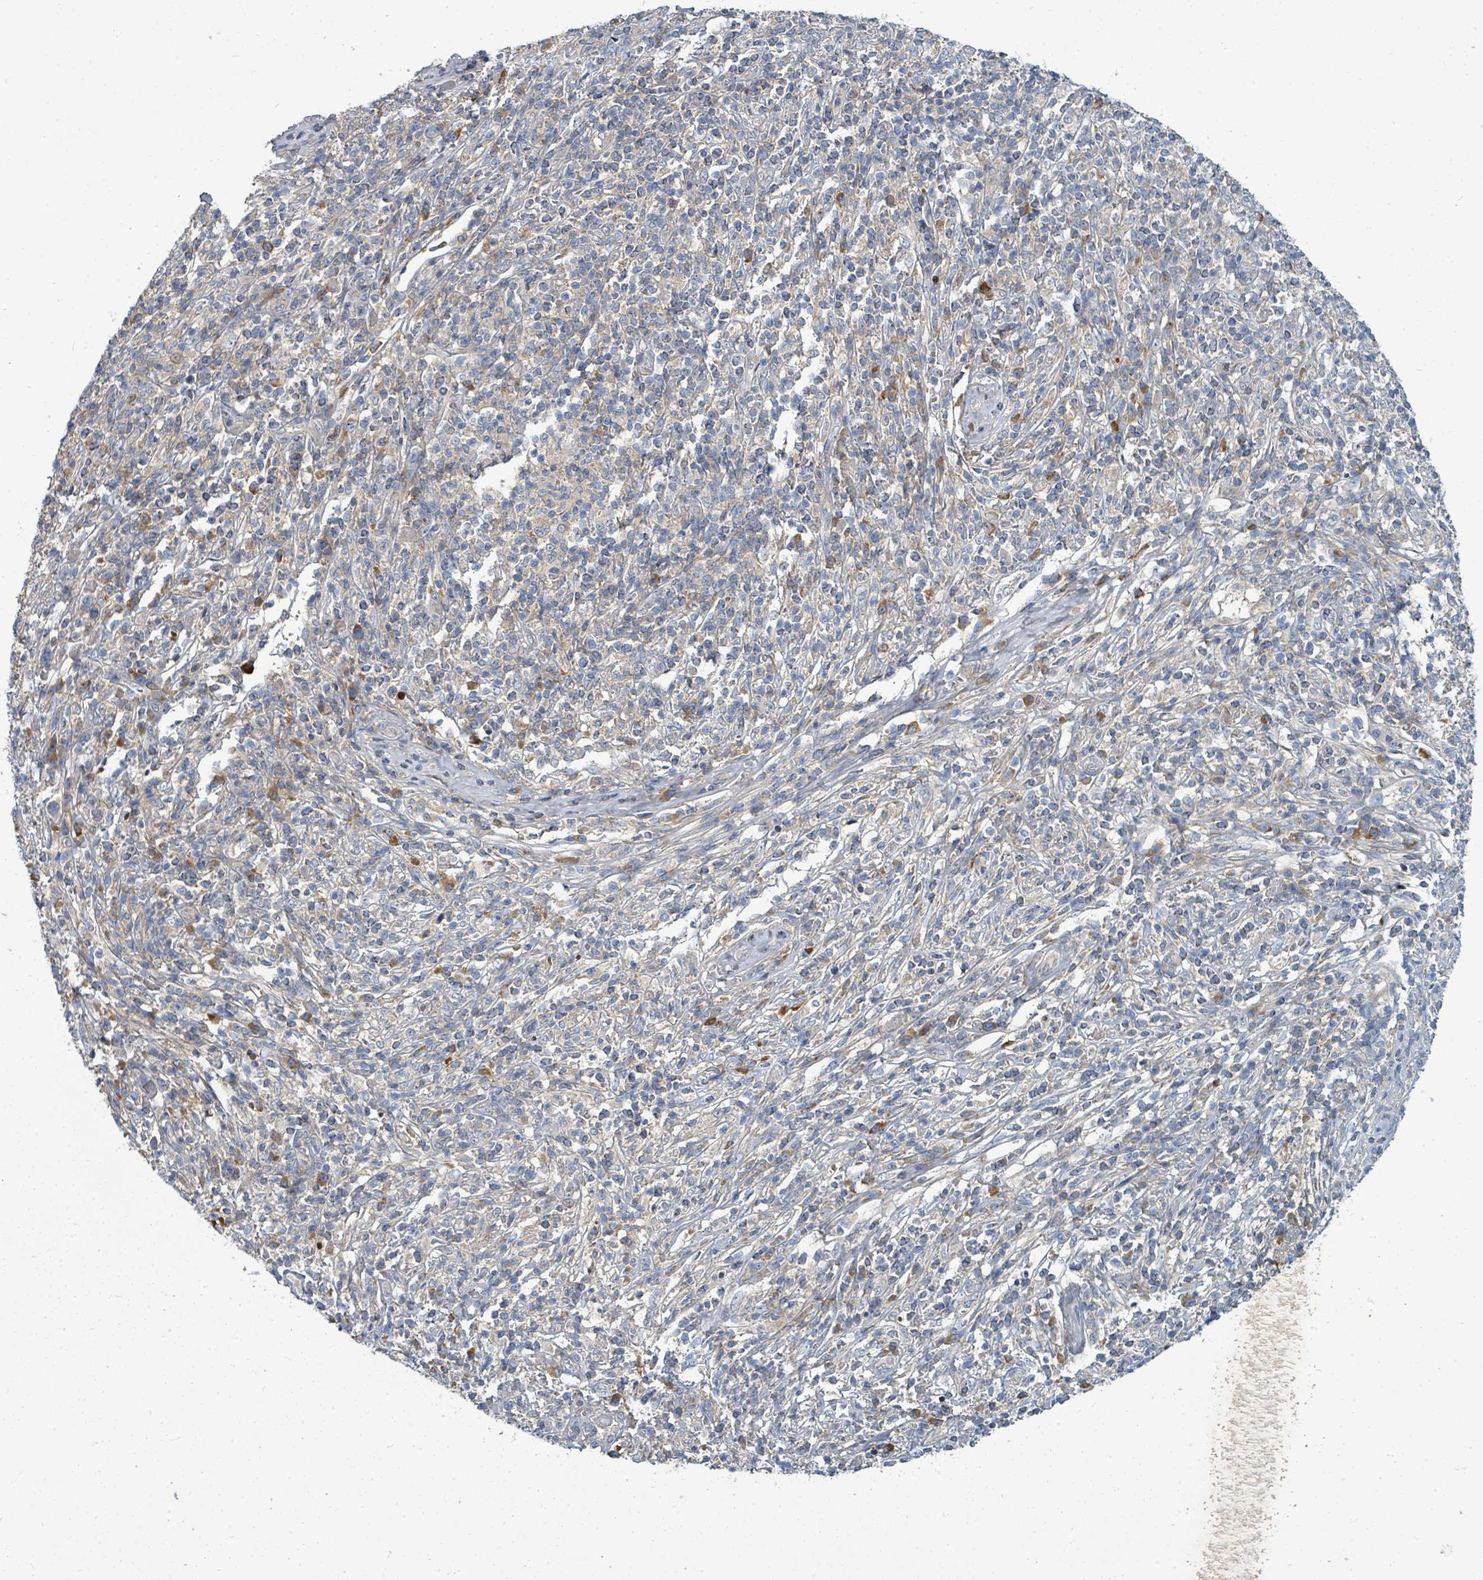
{"staining": {"intensity": "weak", "quantity": "<25%", "location": "cytoplasmic/membranous"}, "tissue": "melanoma", "cell_type": "Tumor cells", "image_type": "cancer", "snomed": [{"axis": "morphology", "description": "Malignant melanoma, NOS"}, {"axis": "topography", "description": "Skin"}], "caption": "Immunohistochemical staining of melanoma displays no significant expression in tumor cells. (DAB immunohistochemistry (IHC) visualized using brightfield microscopy, high magnification).", "gene": "SLC25A23", "patient": {"sex": "male", "age": 66}}